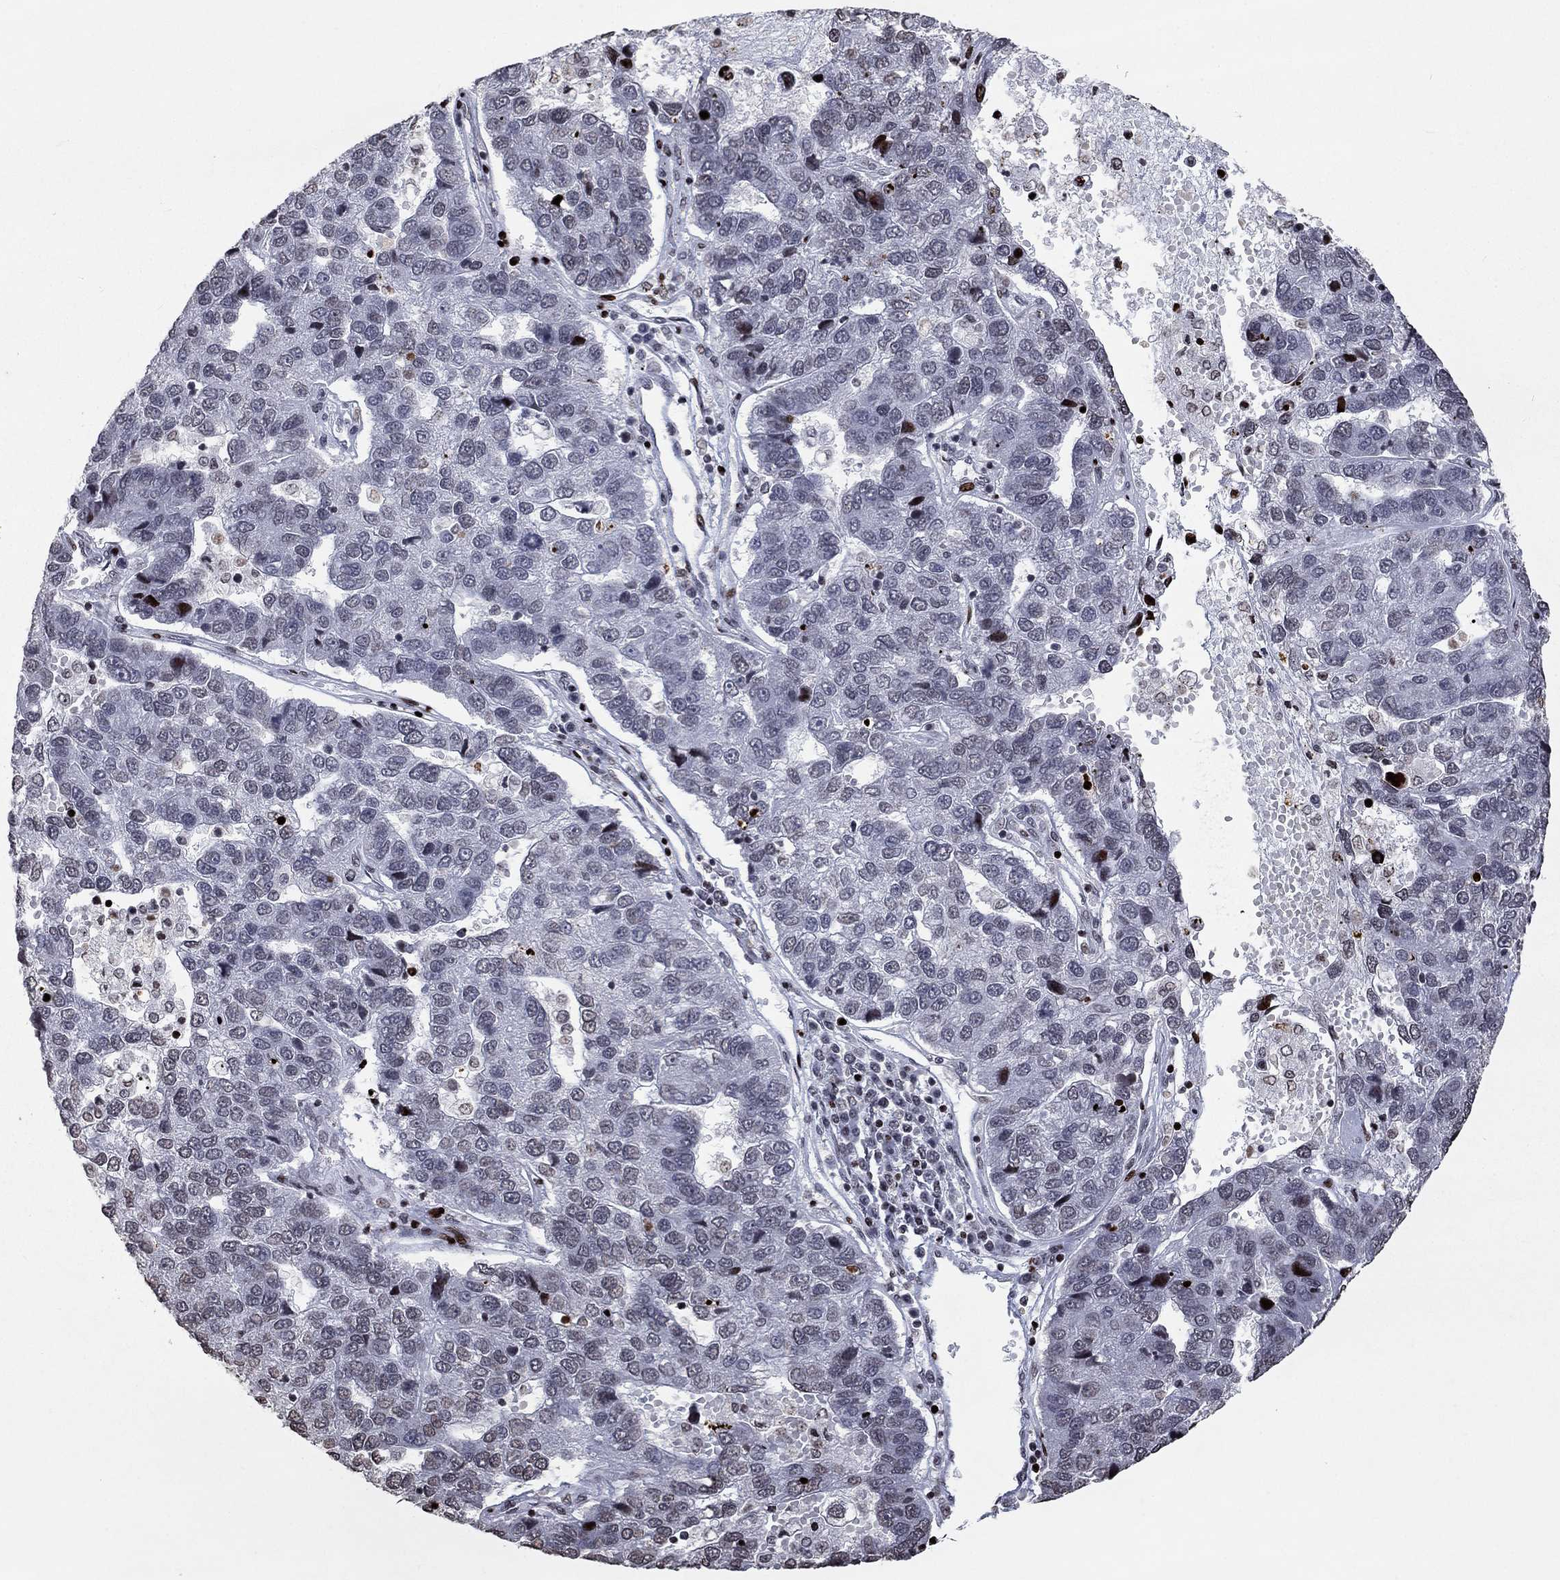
{"staining": {"intensity": "negative", "quantity": "none", "location": "none"}, "tissue": "pancreatic cancer", "cell_type": "Tumor cells", "image_type": "cancer", "snomed": [{"axis": "morphology", "description": "Adenocarcinoma, NOS"}, {"axis": "topography", "description": "Pancreas"}], "caption": "Human adenocarcinoma (pancreatic) stained for a protein using immunohistochemistry (IHC) reveals no positivity in tumor cells.", "gene": "SRSF3", "patient": {"sex": "female", "age": 61}}